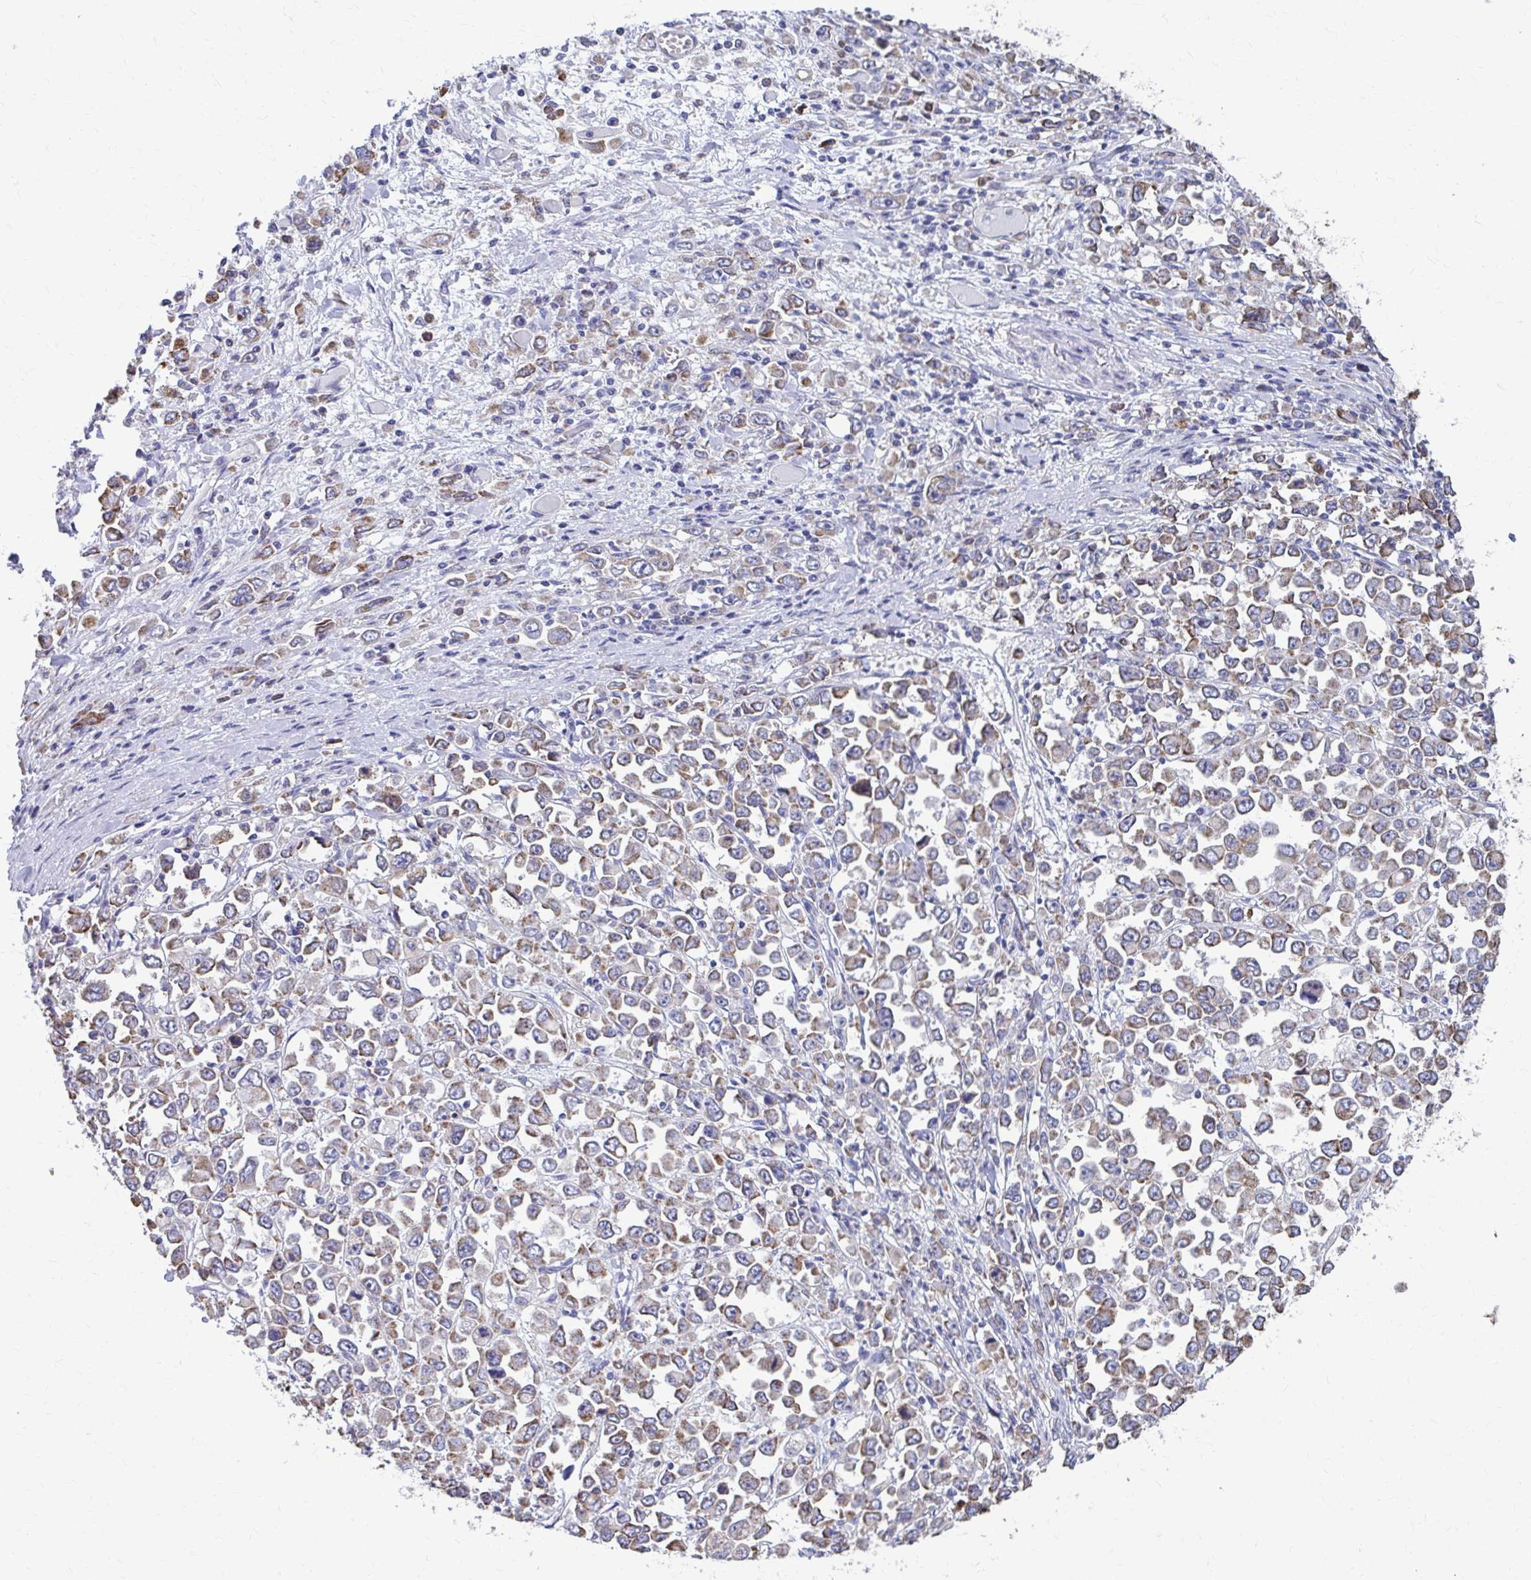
{"staining": {"intensity": "weak", "quantity": ">75%", "location": "cytoplasmic/membranous"}, "tissue": "stomach cancer", "cell_type": "Tumor cells", "image_type": "cancer", "snomed": [{"axis": "morphology", "description": "Adenocarcinoma, NOS"}, {"axis": "topography", "description": "Stomach, upper"}], "caption": "Human stomach cancer (adenocarcinoma) stained with a protein marker shows weak staining in tumor cells.", "gene": "FKBP2", "patient": {"sex": "male", "age": 70}}